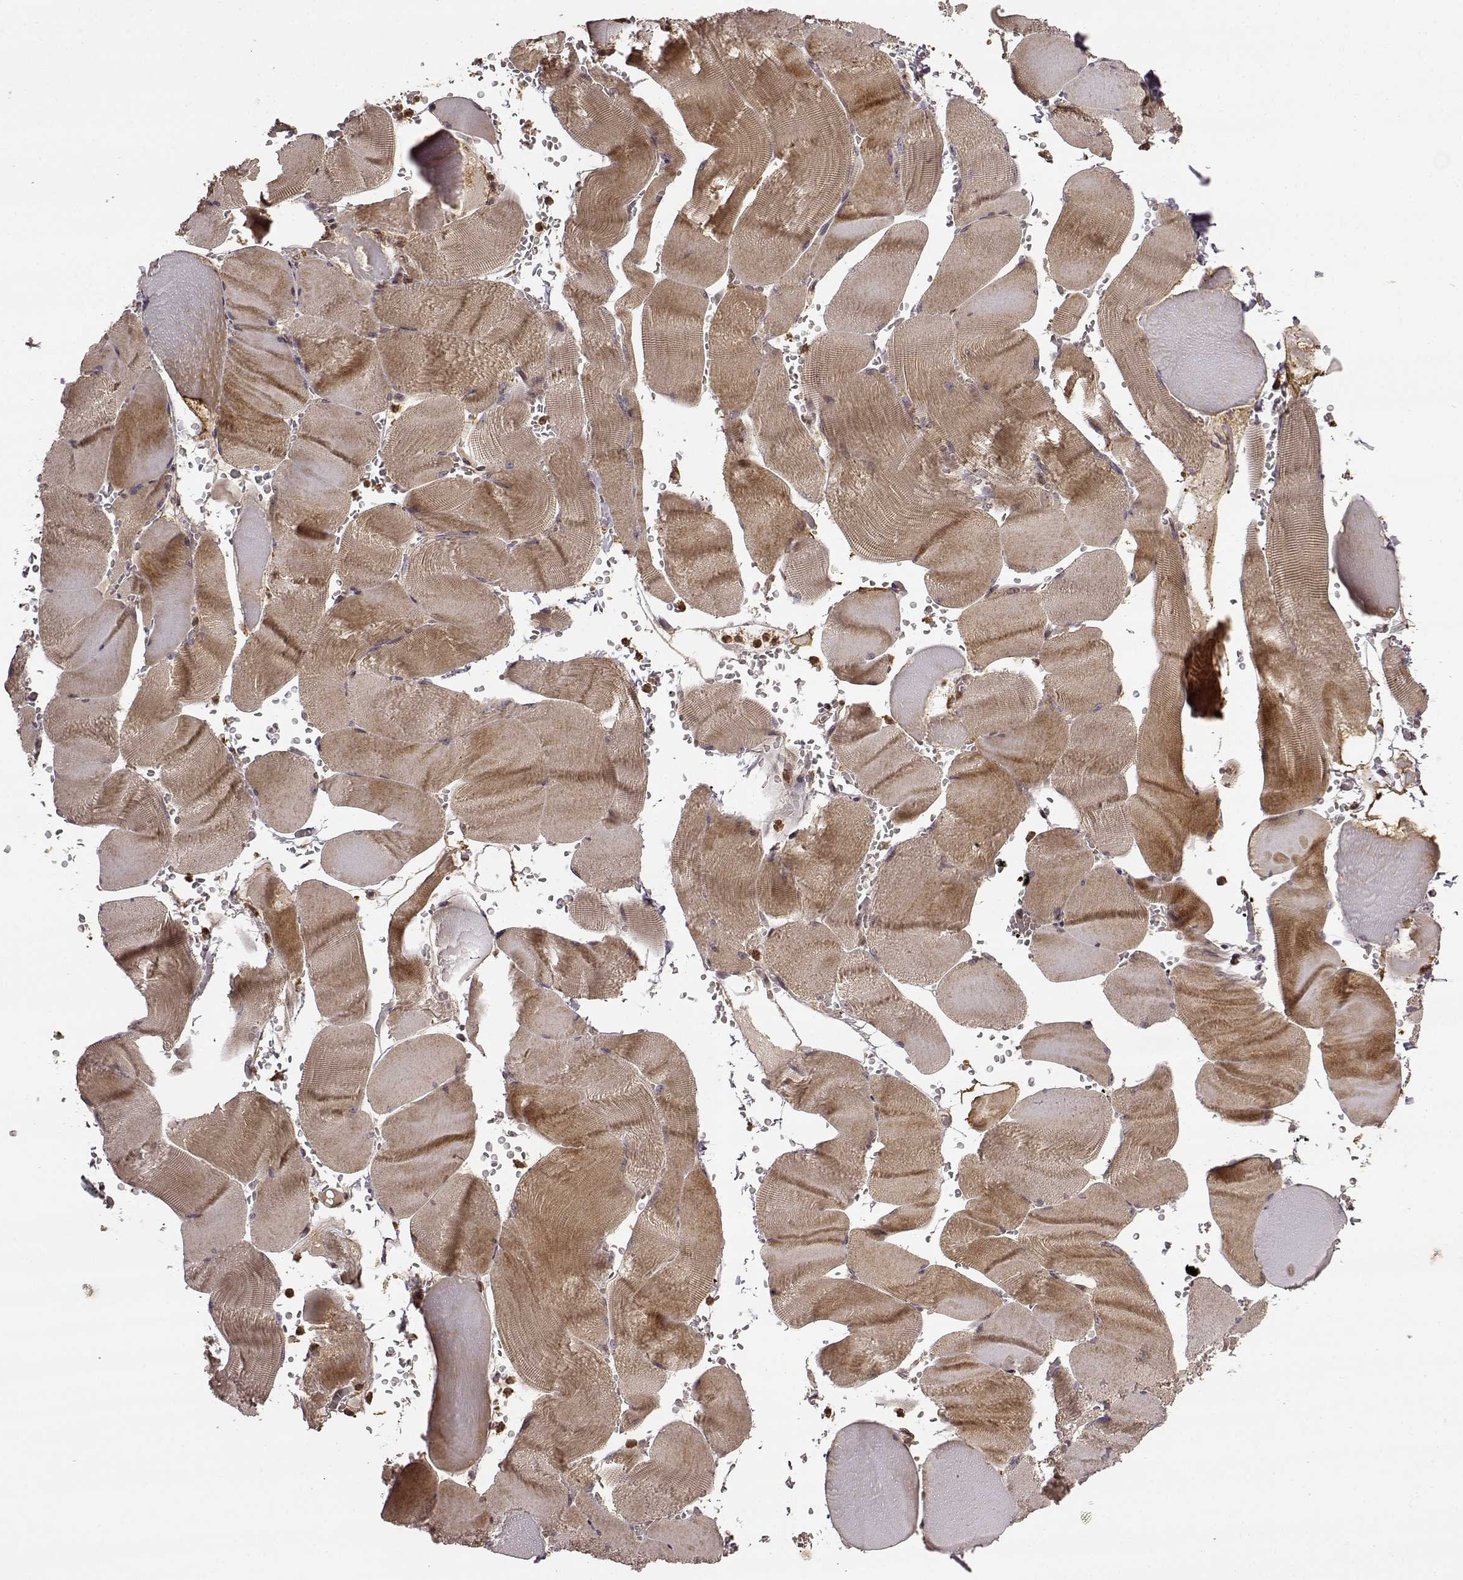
{"staining": {"intensity": "moderate", "quantity": ">75%", "location": "cytoplasmic/membranous"}, "tissue": "skeletal muscle", "cell_type": "Myocytes", "image_type": "normal", "snomed": [{"axis": "morphology", "description": "Normal tissue, NOS"}, {"axis": "topography", "description": "Skeletal muscle"}], "caption": "DAB (3,3'-diaminobenzidine) immunohistochemical staining of benign skeletal muscle reveals moderate cytoplasmic/membranous protein expression in about >75% of myocytes. (DAB (3,3'-diaminobenzidine) IHC with brightfield microscopy, high magnification).", "gene": "TRMU", "patient": {"sex": "male", "age": 56}}